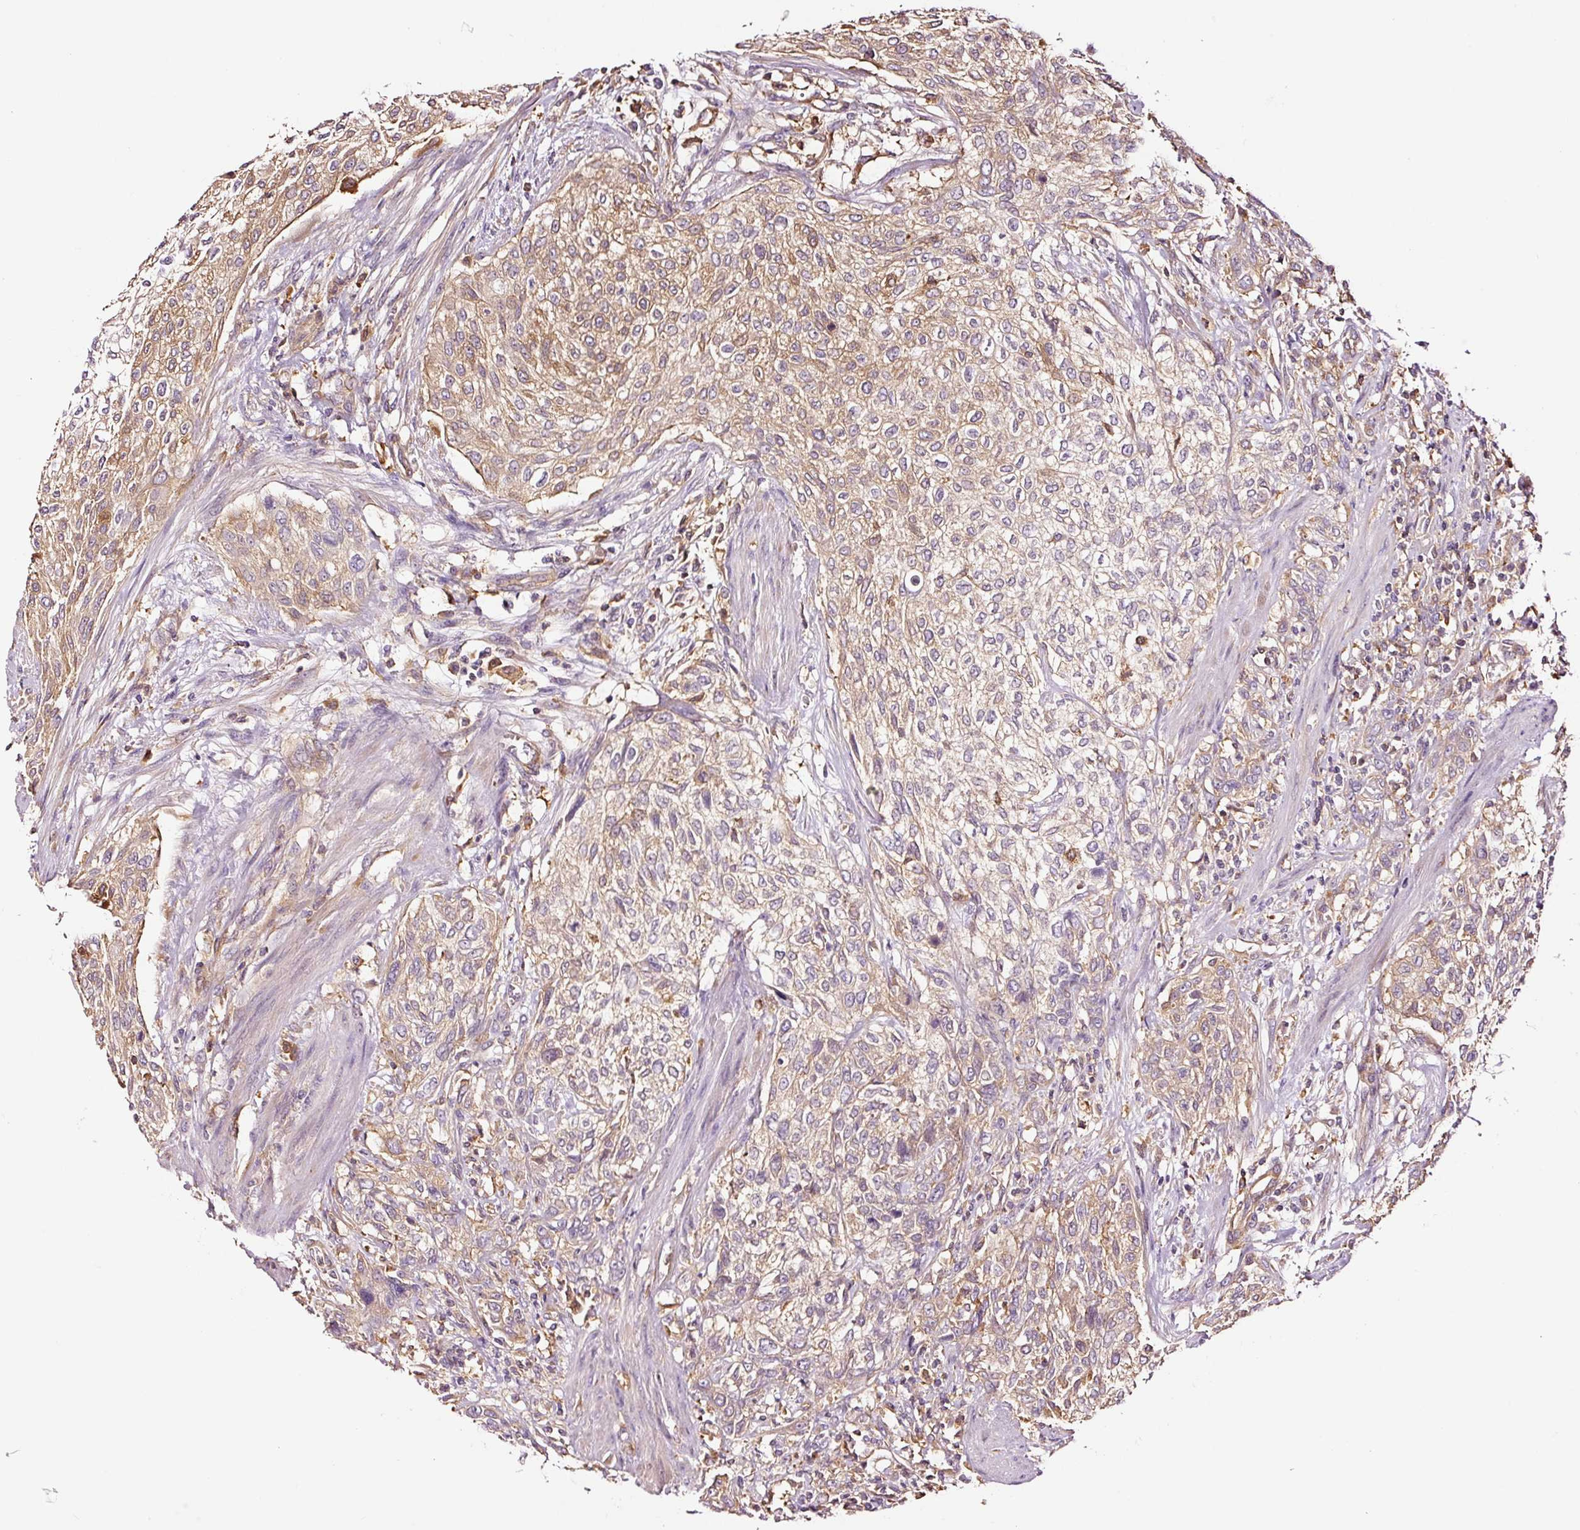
{"staining": {"intensity": "moderate", "quantity": "25%-75%", "location": "cytoplasmic/membranous"}, "tissue": "urothelial cancer", "cell_type": "Tumor cells", "image_type": "cancer", "snomed": [{"axis": "morphology", "description": "Urothelial carcinoma, High grade"}, {"axis": "topography", "description": "Urinary bladder"}], "caption": "IHC (DAB (3,3'-diaminobenzidine)) staining of urothelial carcinoma (high-grade) reveals moderate cytoplasmic/membranous protein expression in approximately 25%-75% of tumor cells.", "gene": "METAP1", "patient": {"sex": "male", "age": 35}}